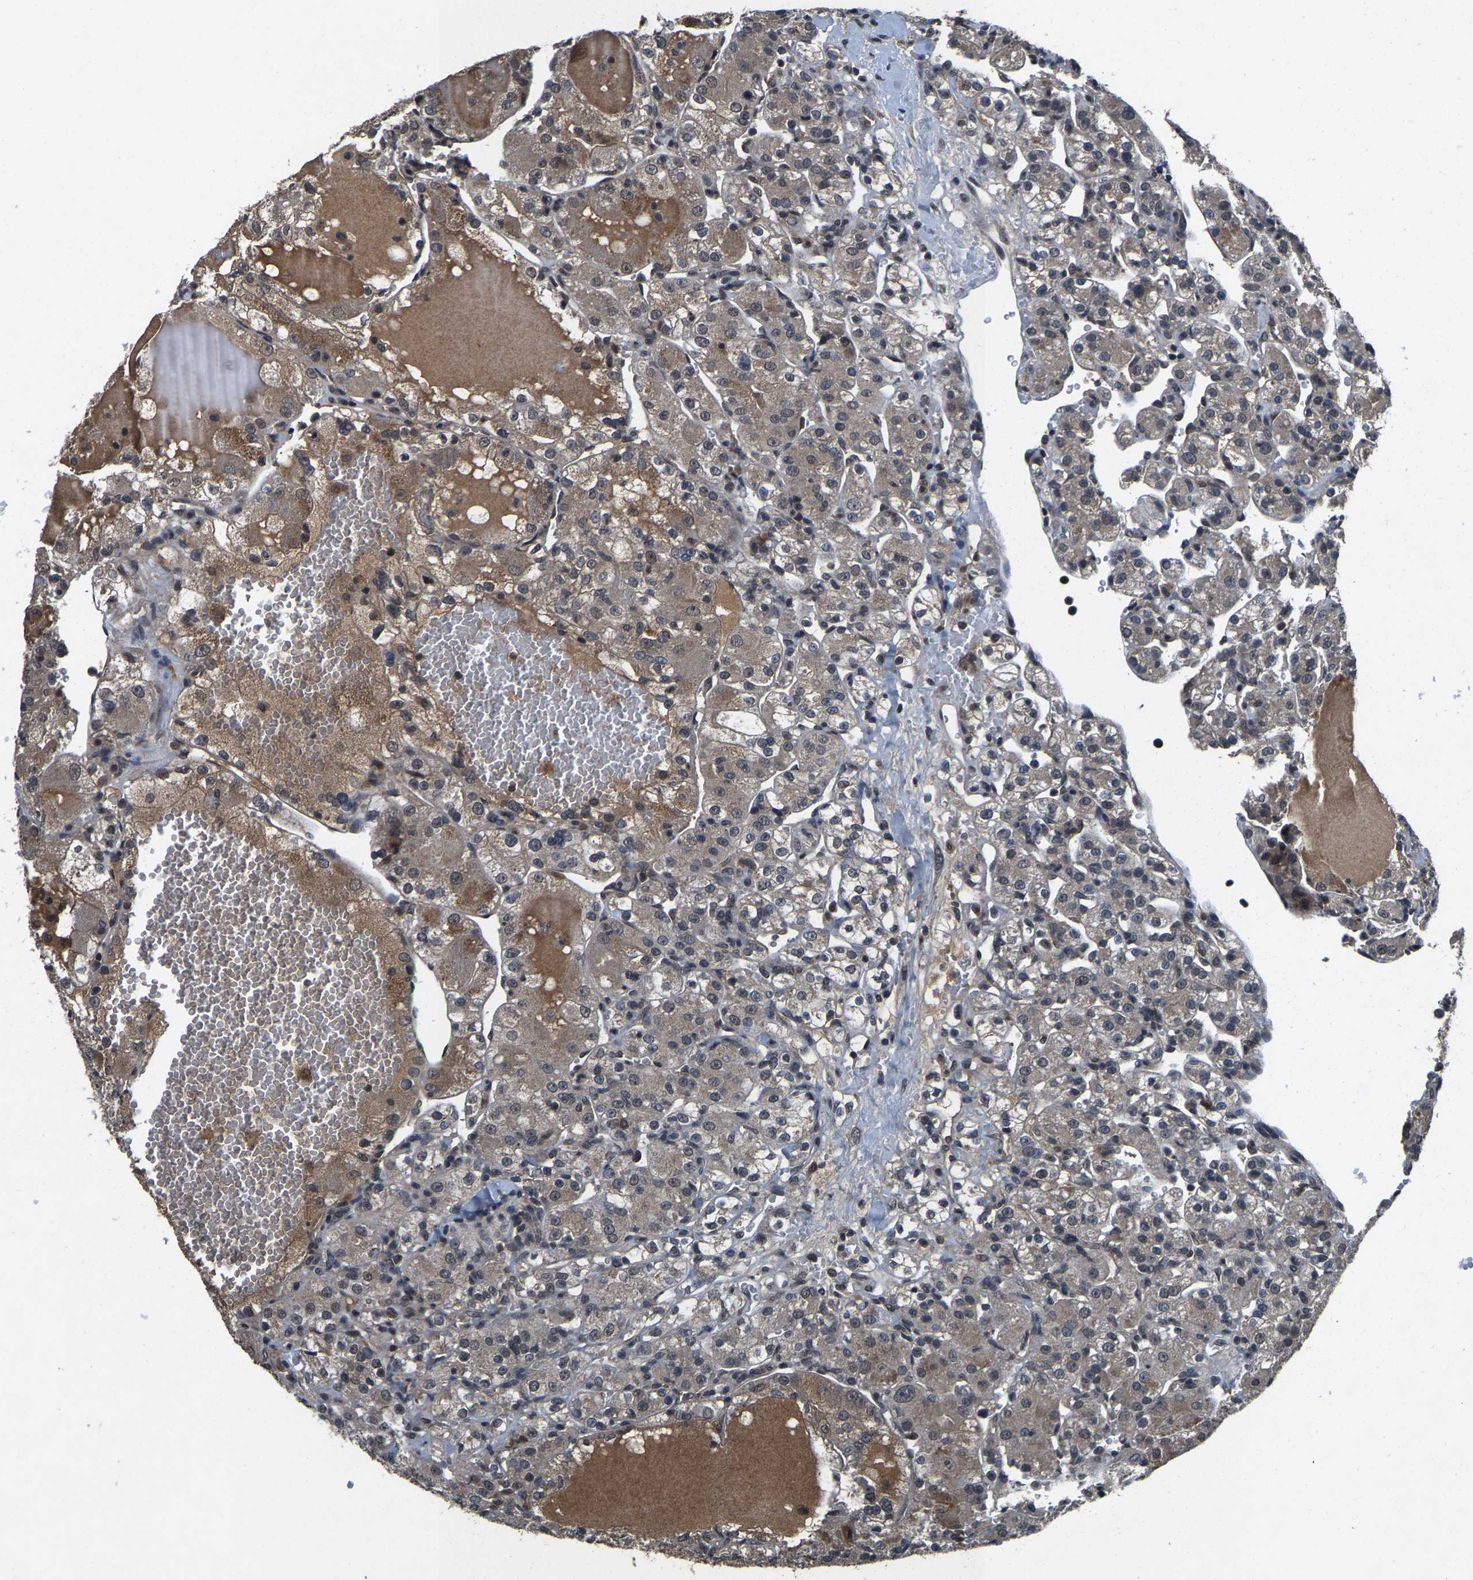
{"staining": {"intensity": "weak", "quantity": "25%-75%", "location": "cytoplasmic/membranous,nuclear"}, "tissue": "renal cancer", "cell_type": "Tumor cells", "image_type": "cancer", "snomed": [{"axis": "morphology", "description": "Normal tissue, NOS"}, {"axis": "morphology", "description": "Adenocarcinoma, NOS"}, {"axis": "topography", "description": "Kidney"}], "caption": "A photomicrograph of human renal adenocarcinoma stained for a protein displays weak cytoplasmic/membranous and nuclear brown staining in tumor cells.", "gene": "HUWE1", "patient": {"sex": "male", "age": 61}}